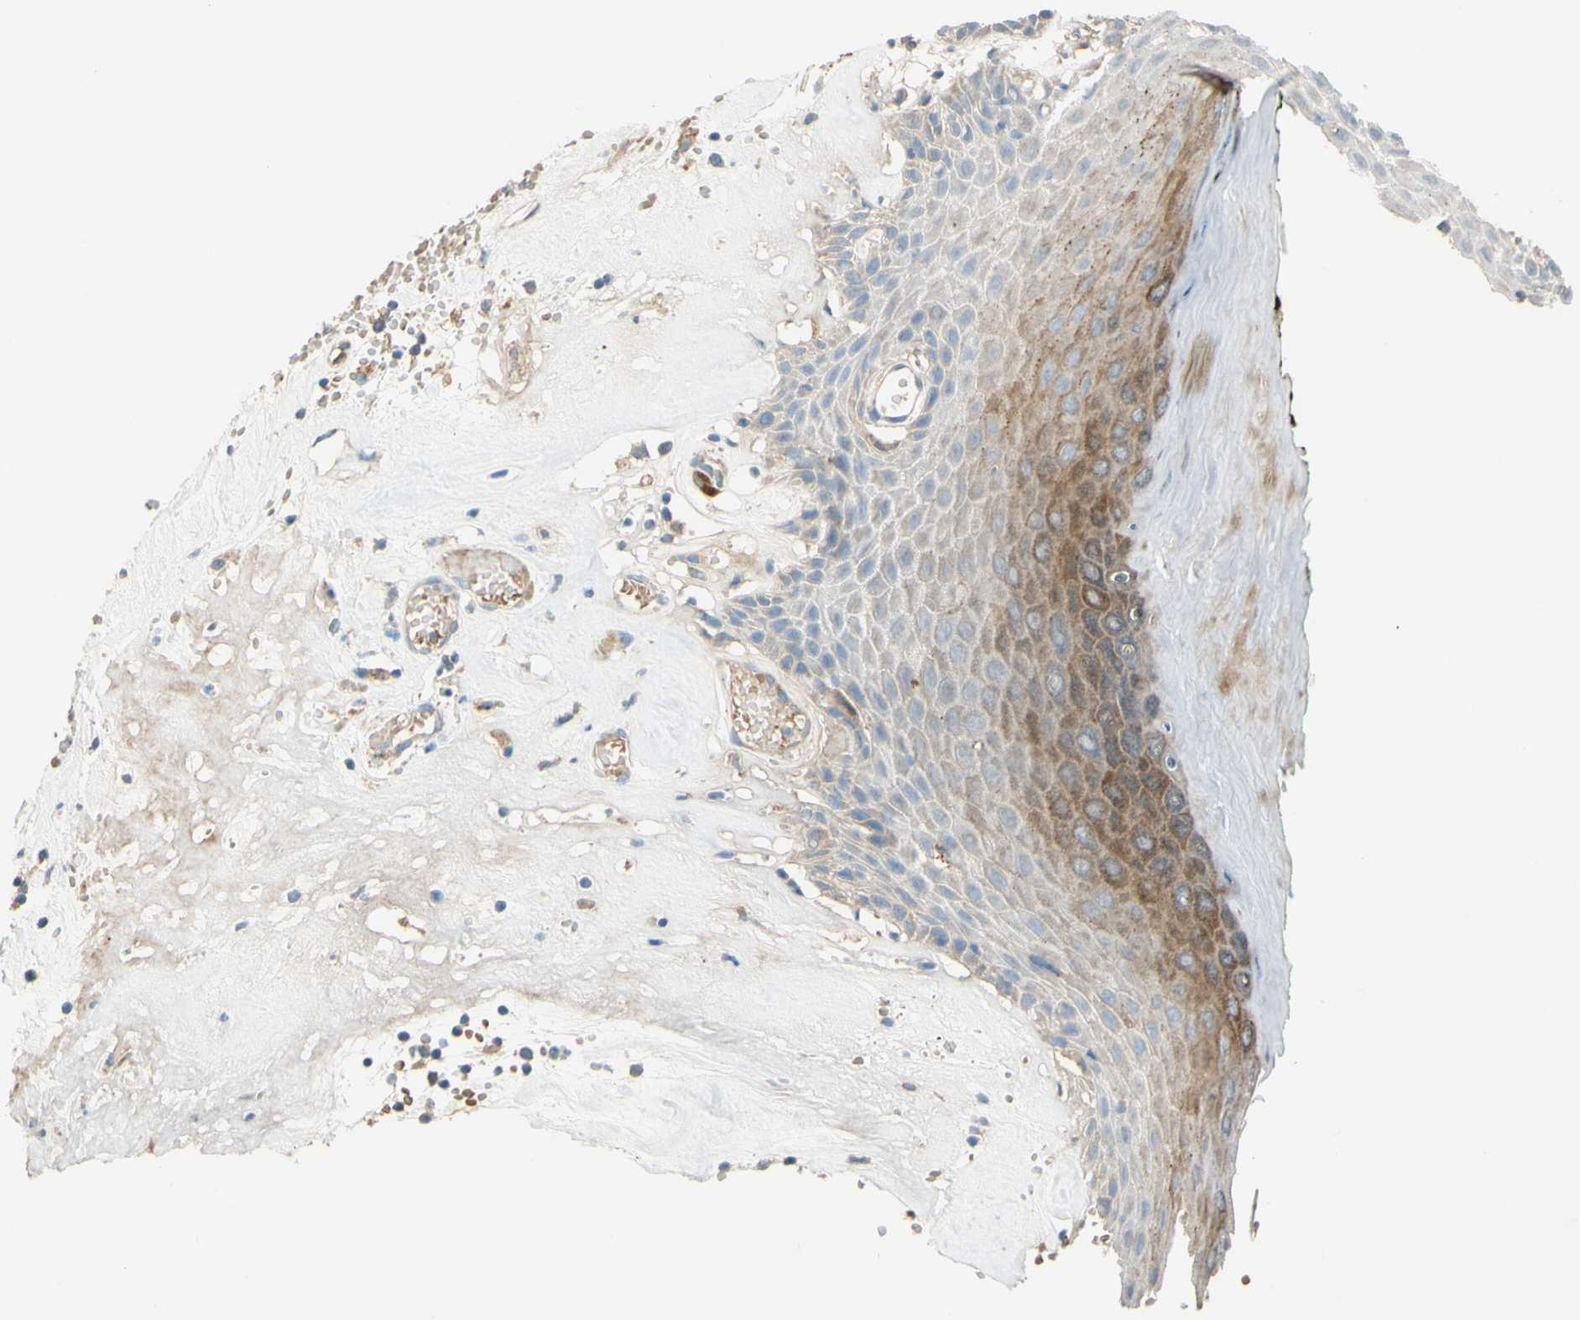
{"staining": {"intensity": "moderate", "quantity": "25%-75%", "location": "cytoplasmic/membranous"}, "tissue": "skin", "cell_type": "Epidermal cells", "image_type": "normal", "snomed": [{"axis": "morphology", "description": "Normal tissue, NOS"}, {"axis": "morphology", "description": "Inflammation, NOS"}, {"axis": "topography", "description": "Vulva"}], "caption": "Protein staining shows moderate cytoplasmic/membranous expression in about 25%-75% of epidermal cells in normal skin.", "gene": "DKK3", "patient": {"sex": "female", "age": 84}}